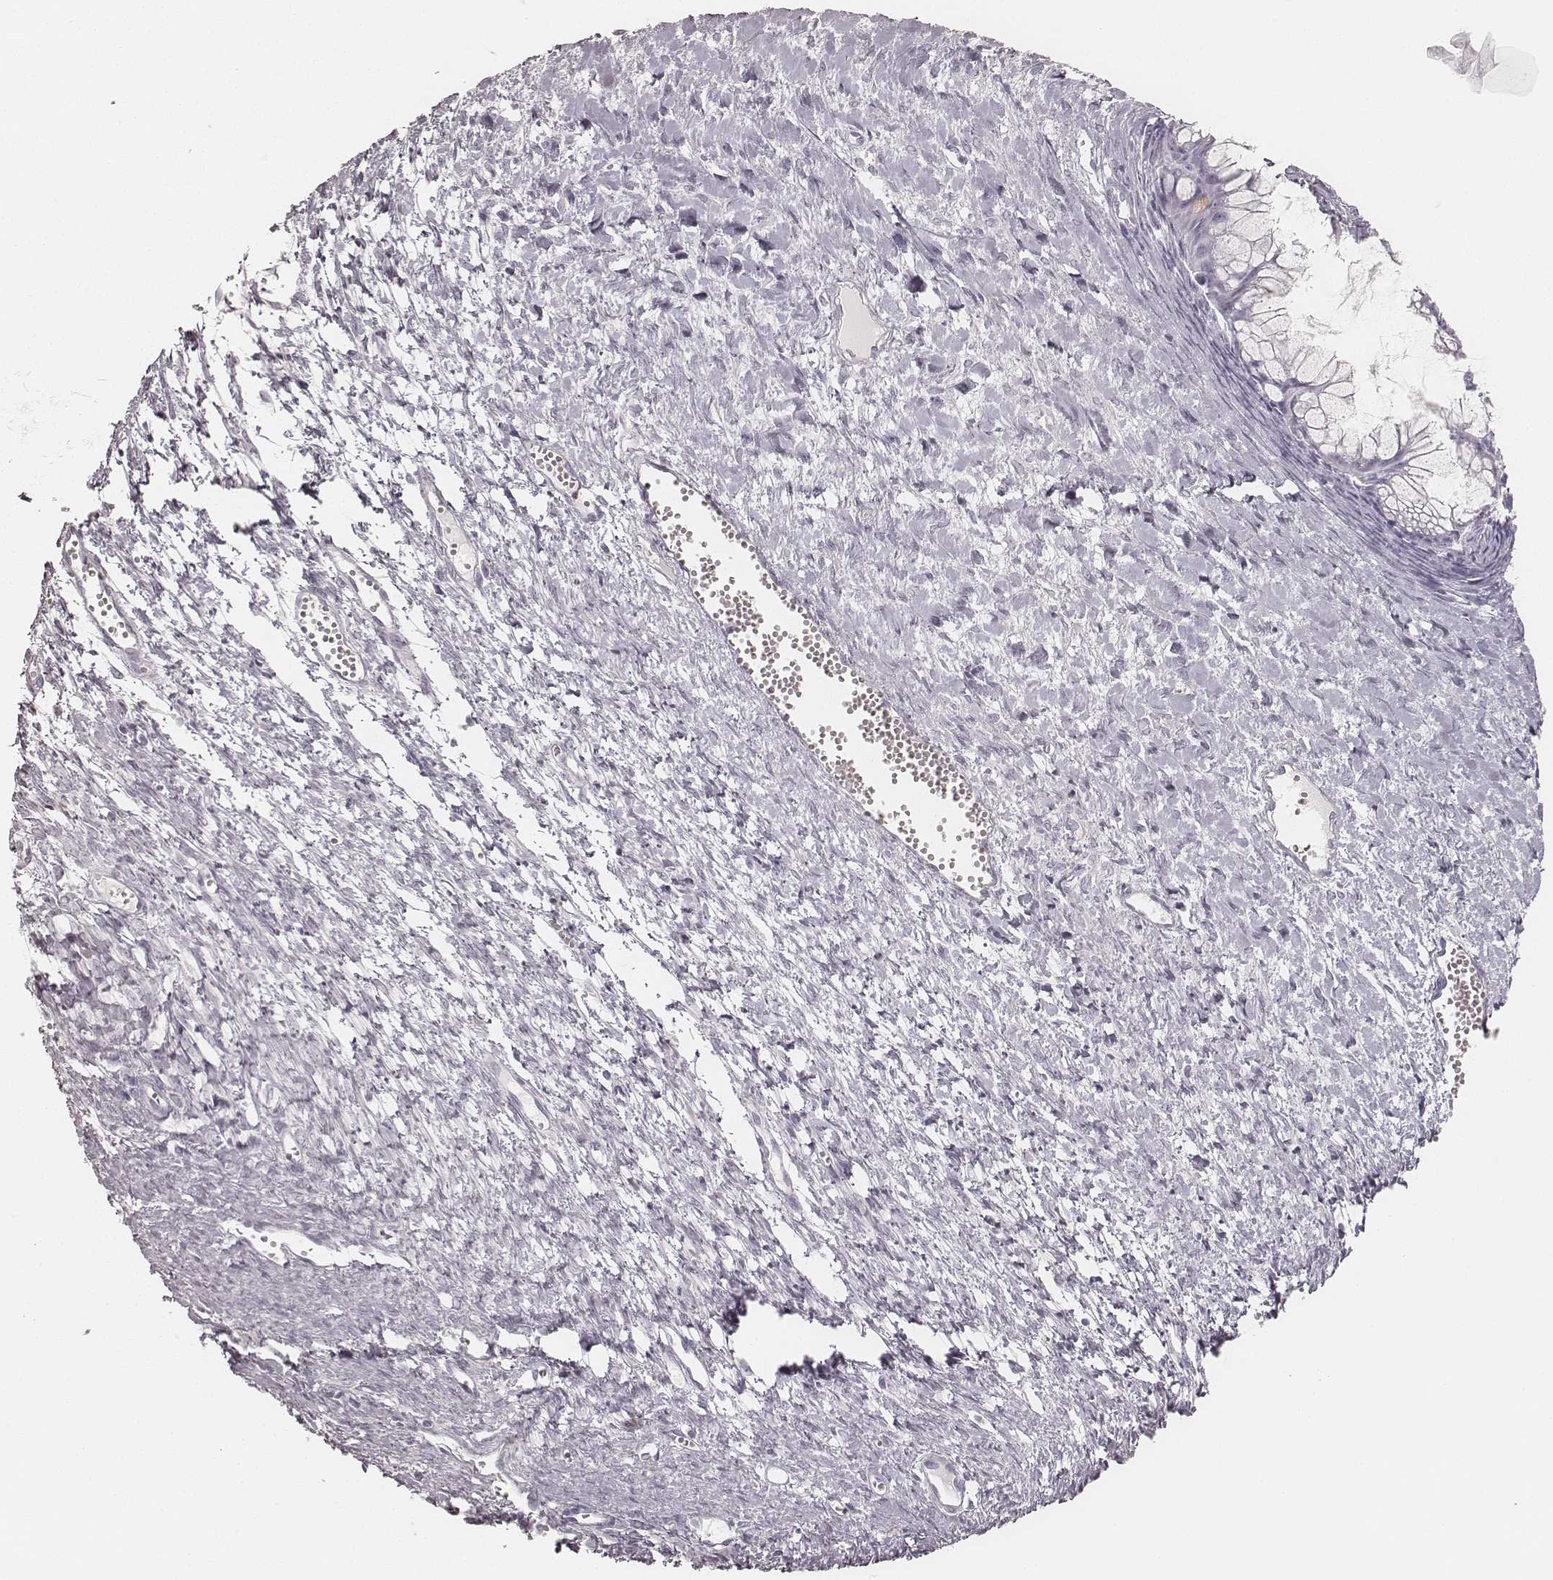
{"staining": {"intensity": "negative", "quantity": "none", "location": "none"}, "tissue": "ovarian cancer", "cell_type": "Tumor cells", "image_type": "cancer", "snomed": [{"axis": "morphology", "description": "Cystadenocarcinoma, mucinous, NOS"}, {"axis": "topography", "description": "Ovary"}], "caption": "Immunohistochemistry micrograph of neoplastic tissue: ovarian cancer stained with DAB displays no significant protein expression in tumor cells. The staining is performed using DAB (3,3'-diaminobenzidine) brown chromogen with nuclei counter-stained in using hematoxylin.", "gene": "KRT72", "patient": {"sex": "female", "age": 41}}